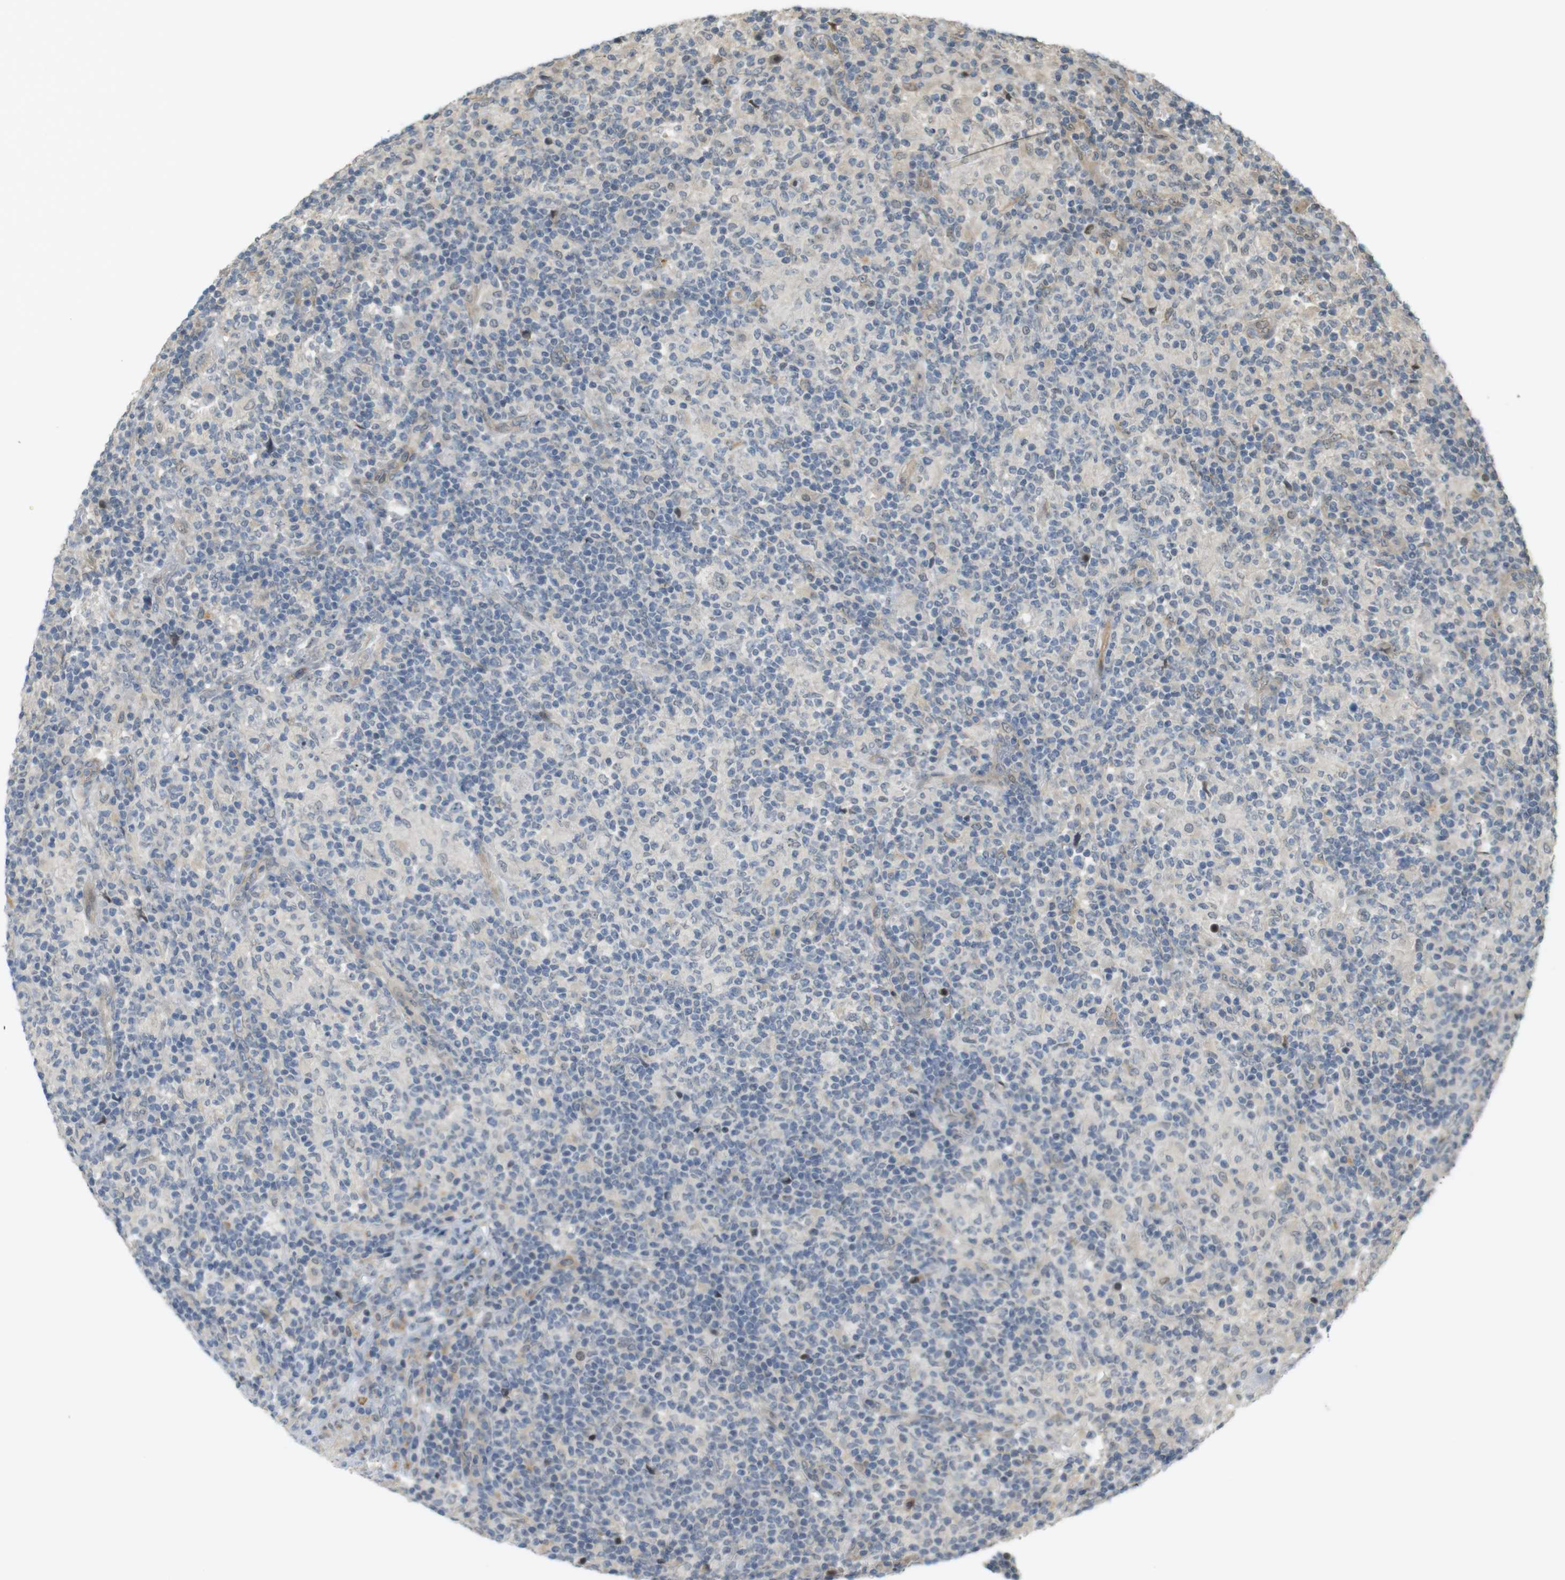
{"staining": {"intensity": "negative", "quantity": "none", "location": "none"}, "tissue": "lymphoma", "cell_type": "Tumor cells", "image_type": "cancer", "snomed": [{"axis": "morphology", "description": "Hodgkin's disease, NOS"}, {"axis": "topography", "description": "Lymph node"}], "caption": "Immunohistochemistry (IHC) photomicrograph of neoplastic tissue: lymphoma stained with DAB exhibits no significant protein positivity in tumor cells.", "gene": "TSPAN9", "patient": {"sex": "male", "age": 70}}